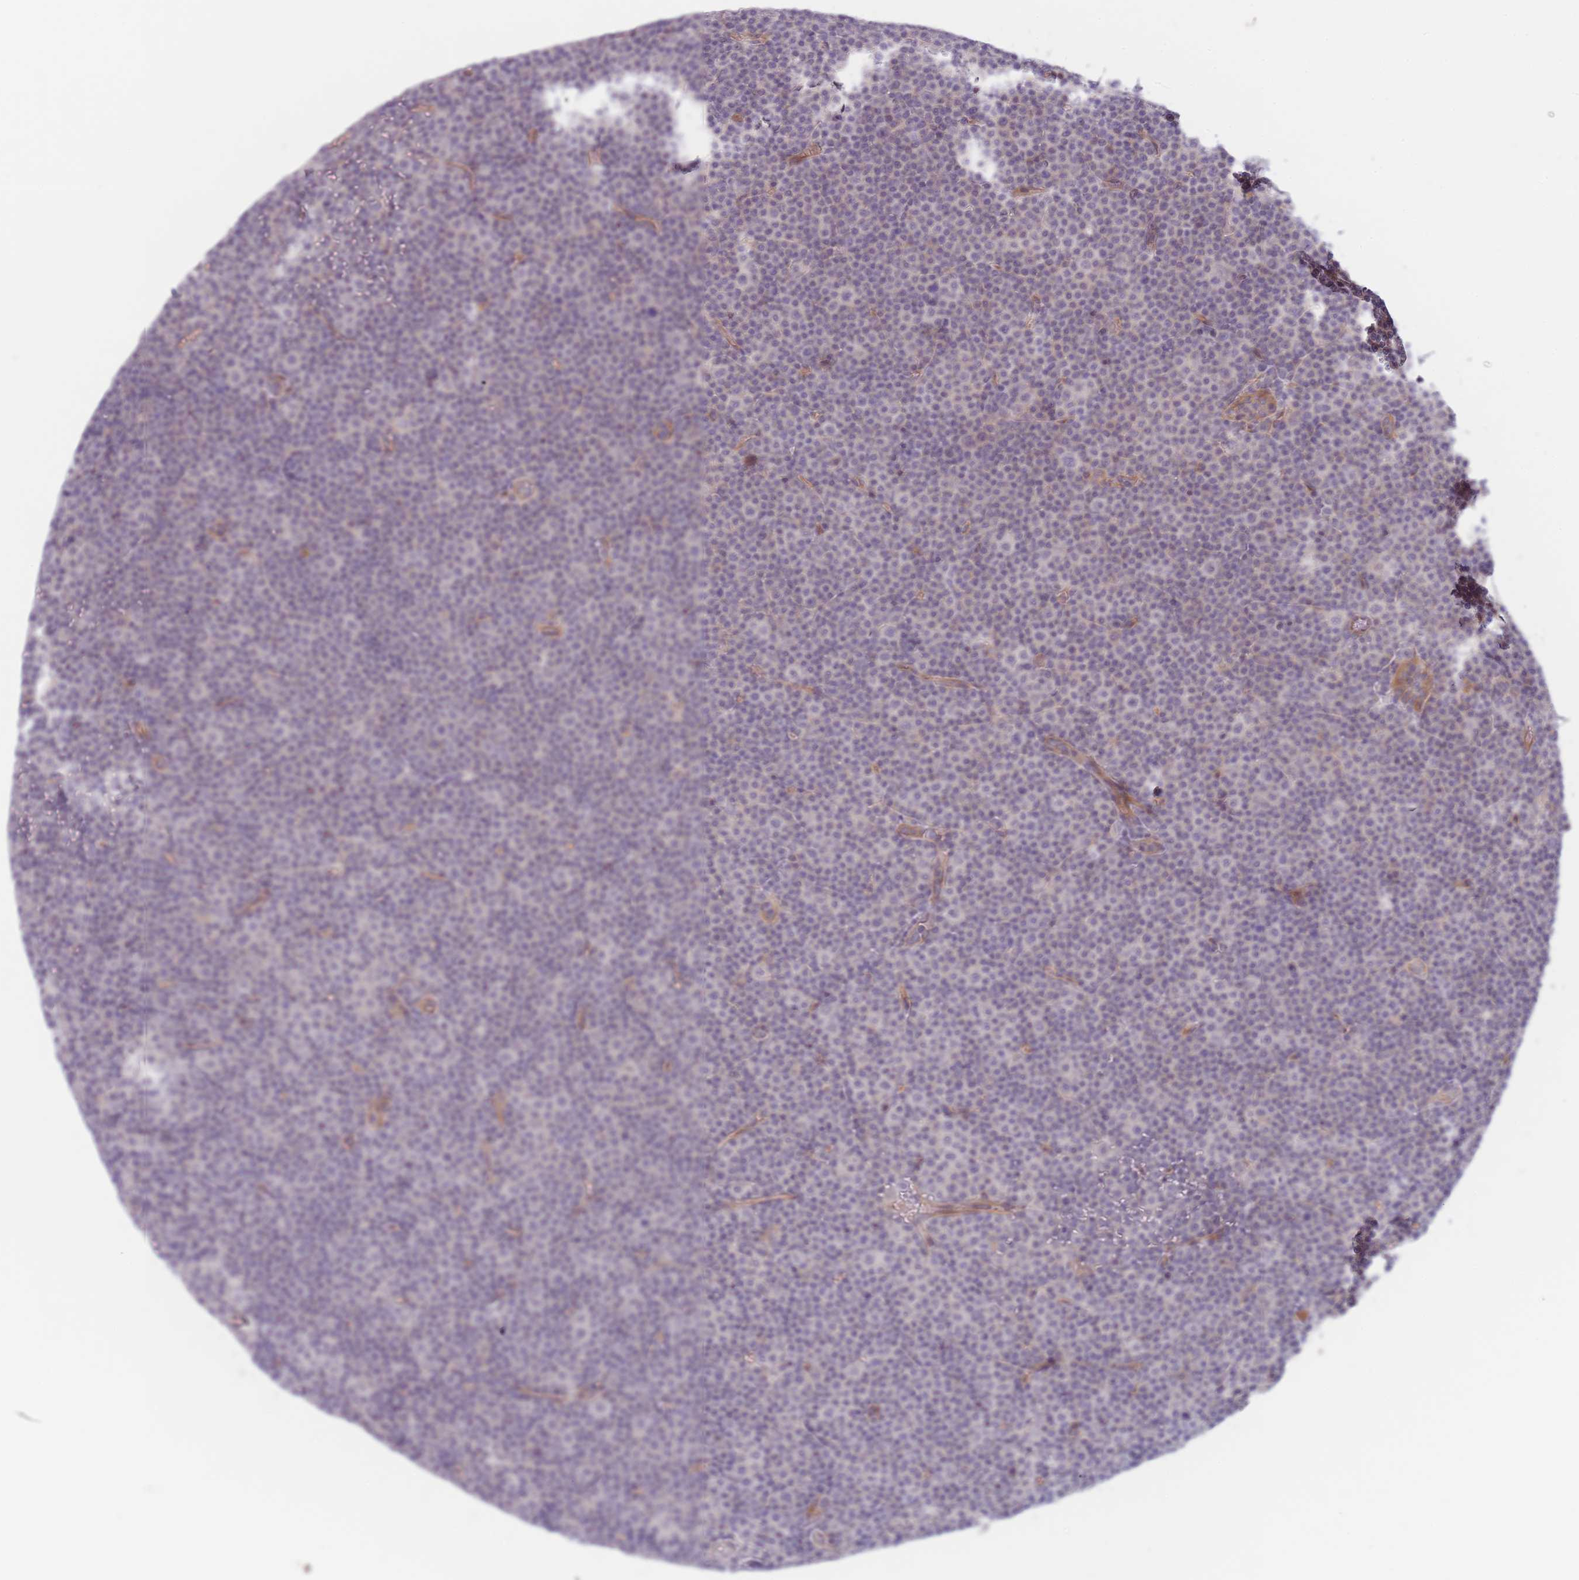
{"staining": {"intensity": "negative", "quantity": "none", "location": "none"}, "tissue": "lymphoma", "cell_type": "Tumor cells", "image_type": "cancer", "snomed": [{"axis": "morphology", "description": "Malignant lymphoma, non-Hodgkin's type, Low grade"}, {"axis": "topography", "description": "Lymph node"}], "caption": "An immunohistochemistry photomicrograph of malignant lymphoma, non-Hodgkin's type (low-grade) is shown. There is no staining in tumor cells of malignant lymphoma, non-Hodgkin's type (low-grade).", "gene": "WDR93", "patient": {"sex": "female", "age": 67}}